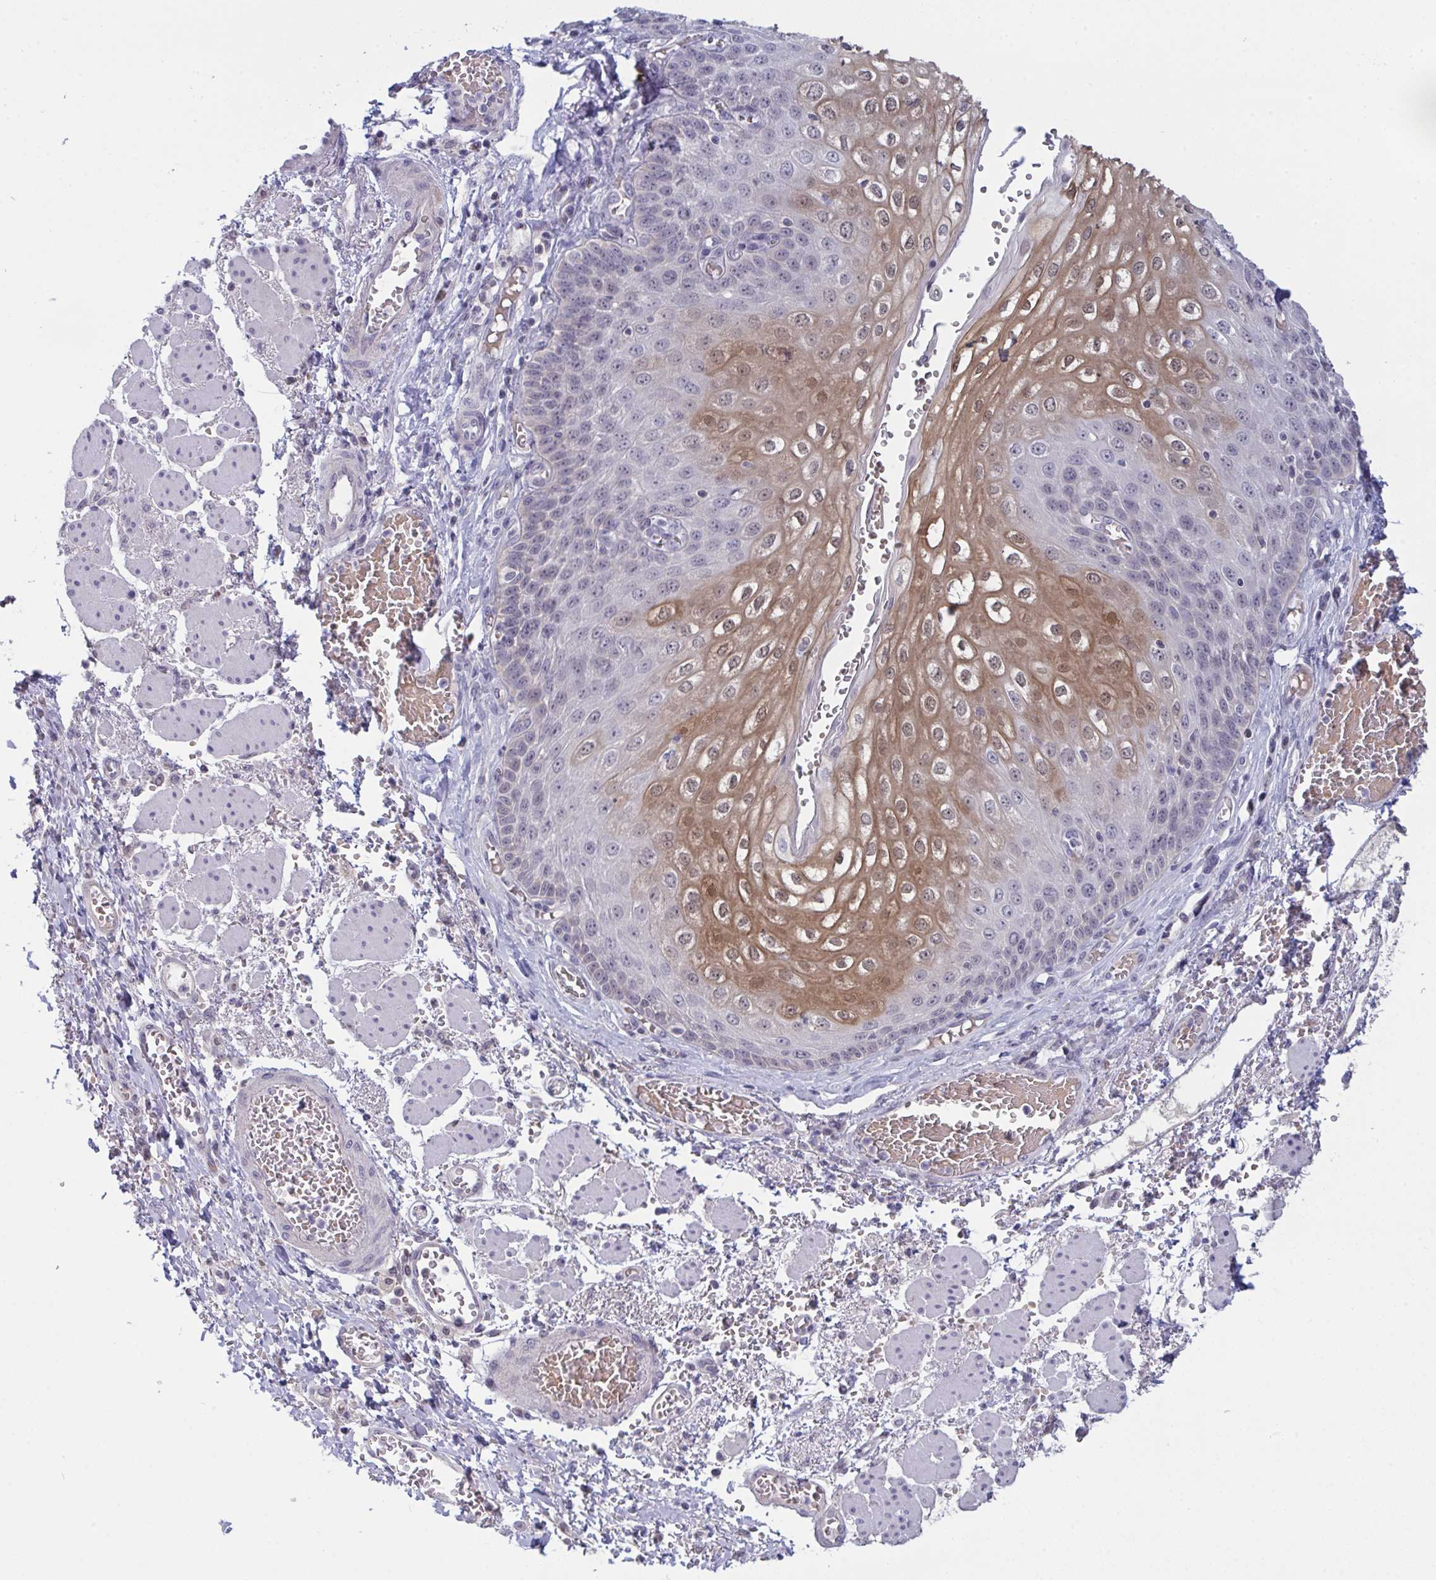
{"staining": {"intensity": "moderate", "quantity": "<25%", "location": "cytoplasmic/membranous,nuclear"}, "tissue": "esophagus", "cell_type": "Squamous epithelial cells", "image_type": "normal", "snomed": [{"axis": "morphology", "description": "Normal tissue, NOS"}, {"axis": "morphology", "description": "Adenocarcinoma, NOS"}, {"axis": "topography", "description": "Esophagus"}], "caption": "IHC (DAB (3,3'-diaminobenzidine)) staining of normal human esophagus reveals moderate cytoplasmic/membranous,nuclear protein expression in about <25% of squamous epithelial cells.", "gene": "ZNF784", "patient": {"sex": "male", "age": 81}}